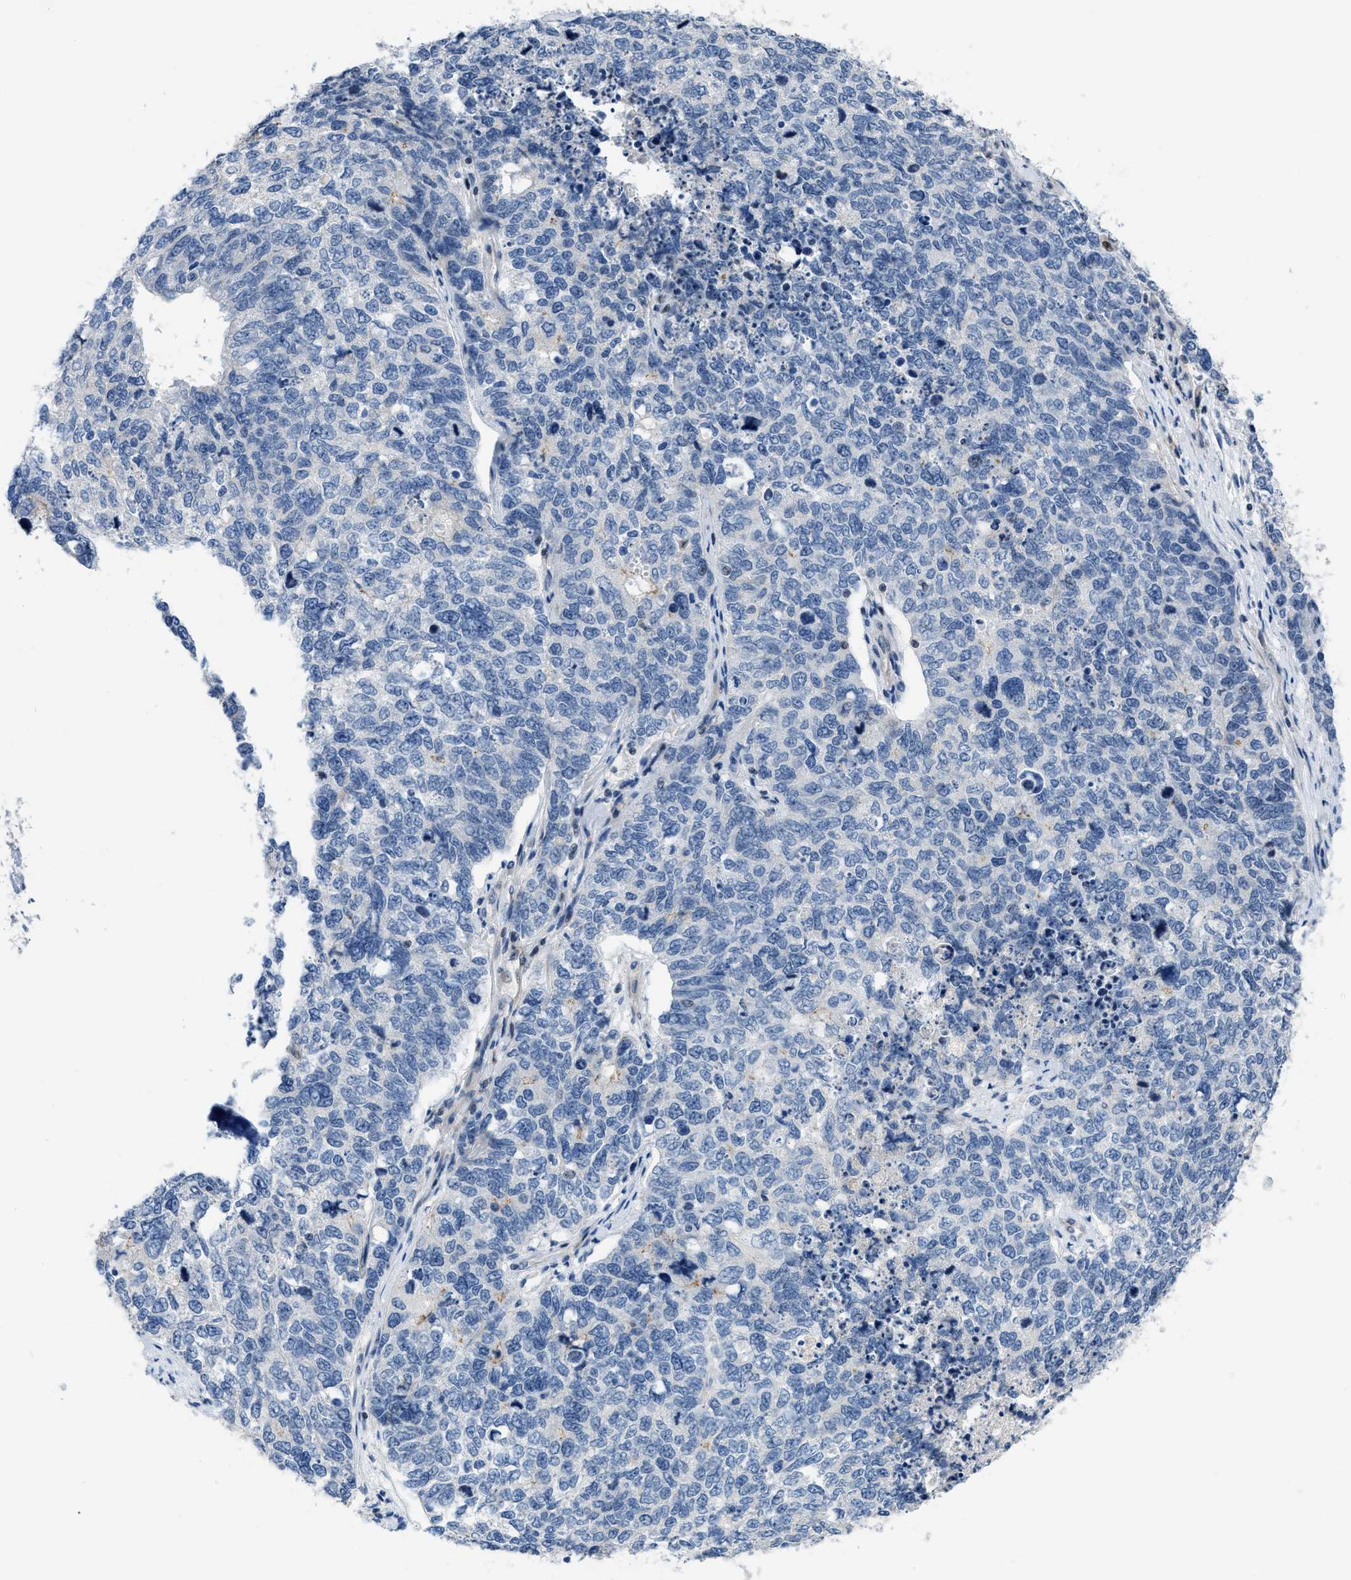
{"staining": {"intensity": "negative", "quantity": "none", "location": "none"}, "tissue": "cervical cancer", "cell_type": "Tumor cells", "image_type": "cancer", "snomed": [{"axis": "morphology", "description": "Squamous cell carcinoma, NOS"}, {"axis": "topography", "description": "Cervix"}], "caption": "An immunohistochemistry (IHC) histopathology image of cervical cancer is shown. There is no staining in tumor cells of cervical cancer.", "gene": "FDCSP", "patient": {"sex": "female", "age": 63}}